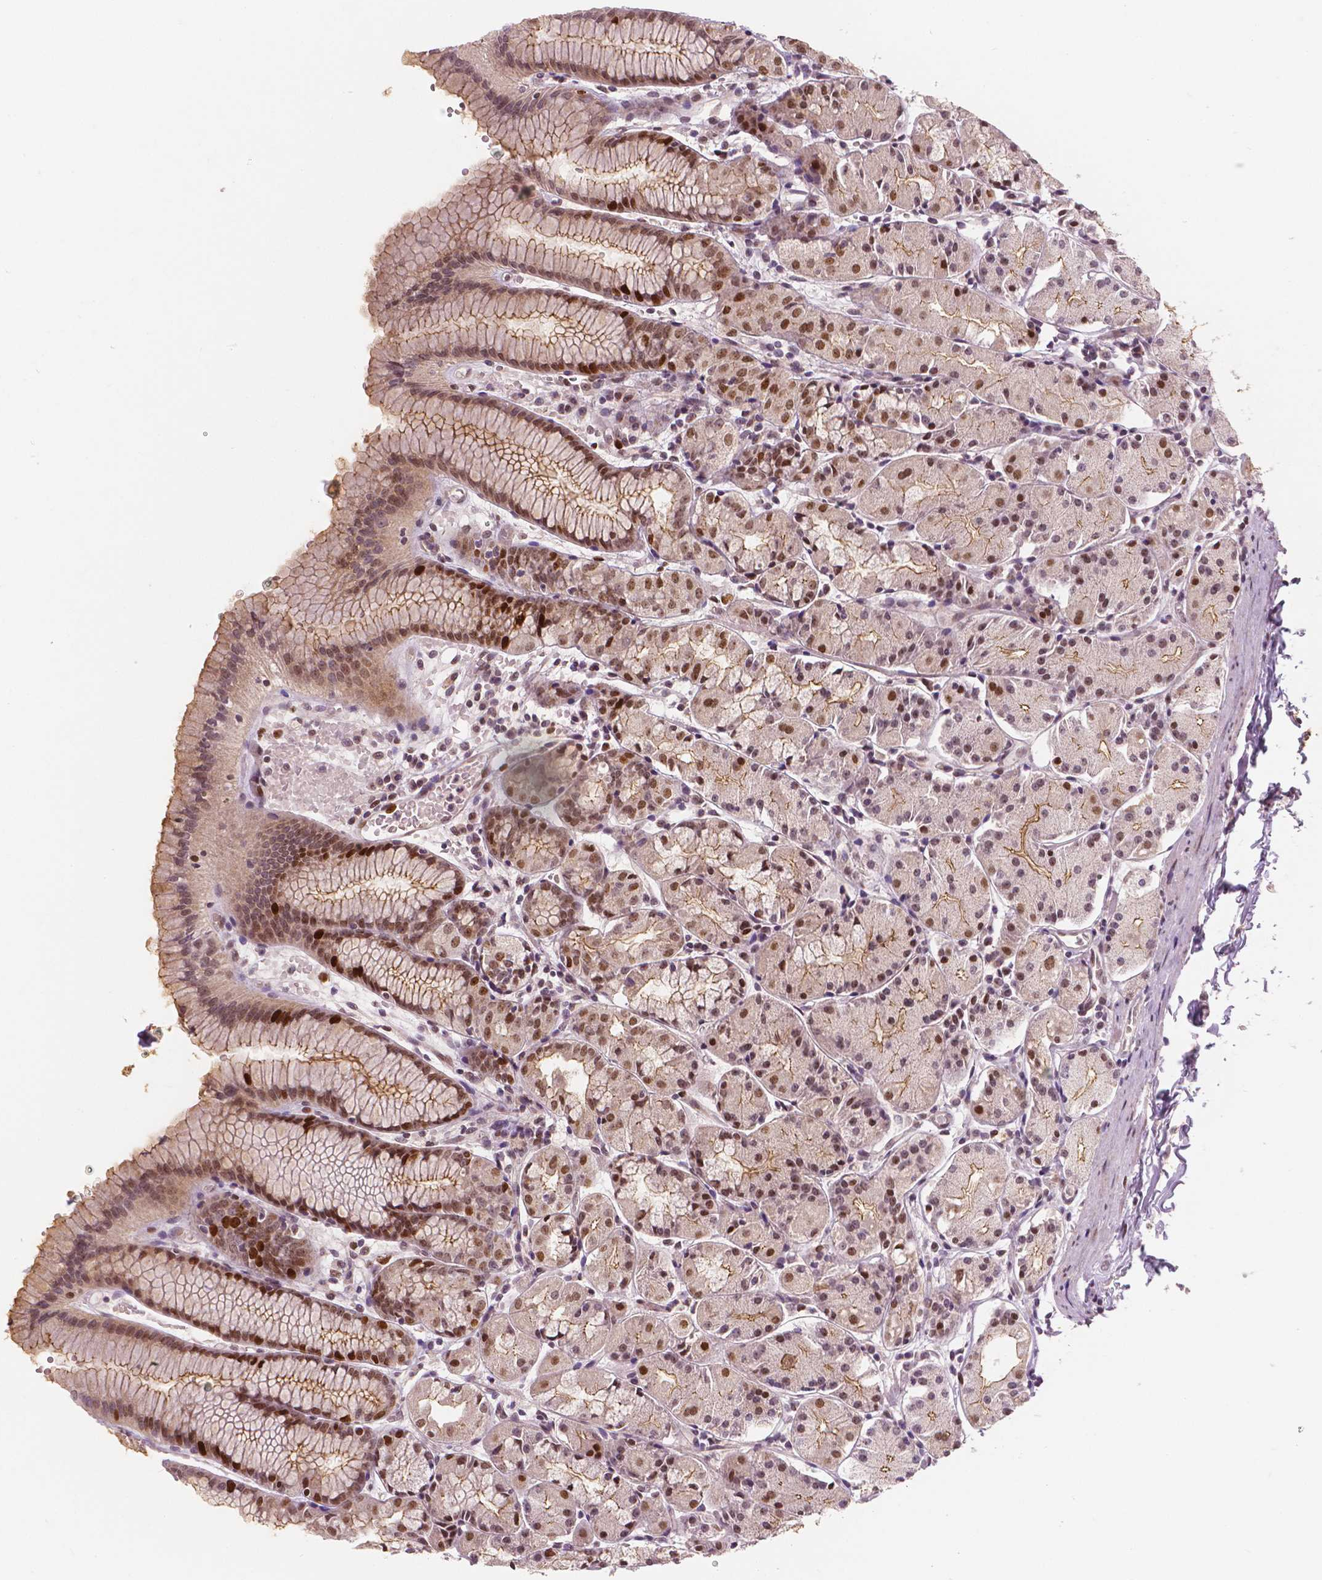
{"staining": {"intensity": "moderate", "quantity": "25%-75%", "location": "cytoplasmic/membranous,nuclear"}, "tissue": "stomach", "cell_type": "Glandular cells", "image_type": "normal", "snomed": [{"axis": "morphology", "description": "Normal tissue, NOS"}, {"axis": "topography", "description": "Stomach, upper"}], "caption": "Stomach stained for a protein (brown) reveals moderate cytoplasmic/membranous,nuclear positive positivity in approximately 25%-75% of glandular cells.", "gene": "NSD2", "patient": {"sex": "male", "age": 47}}